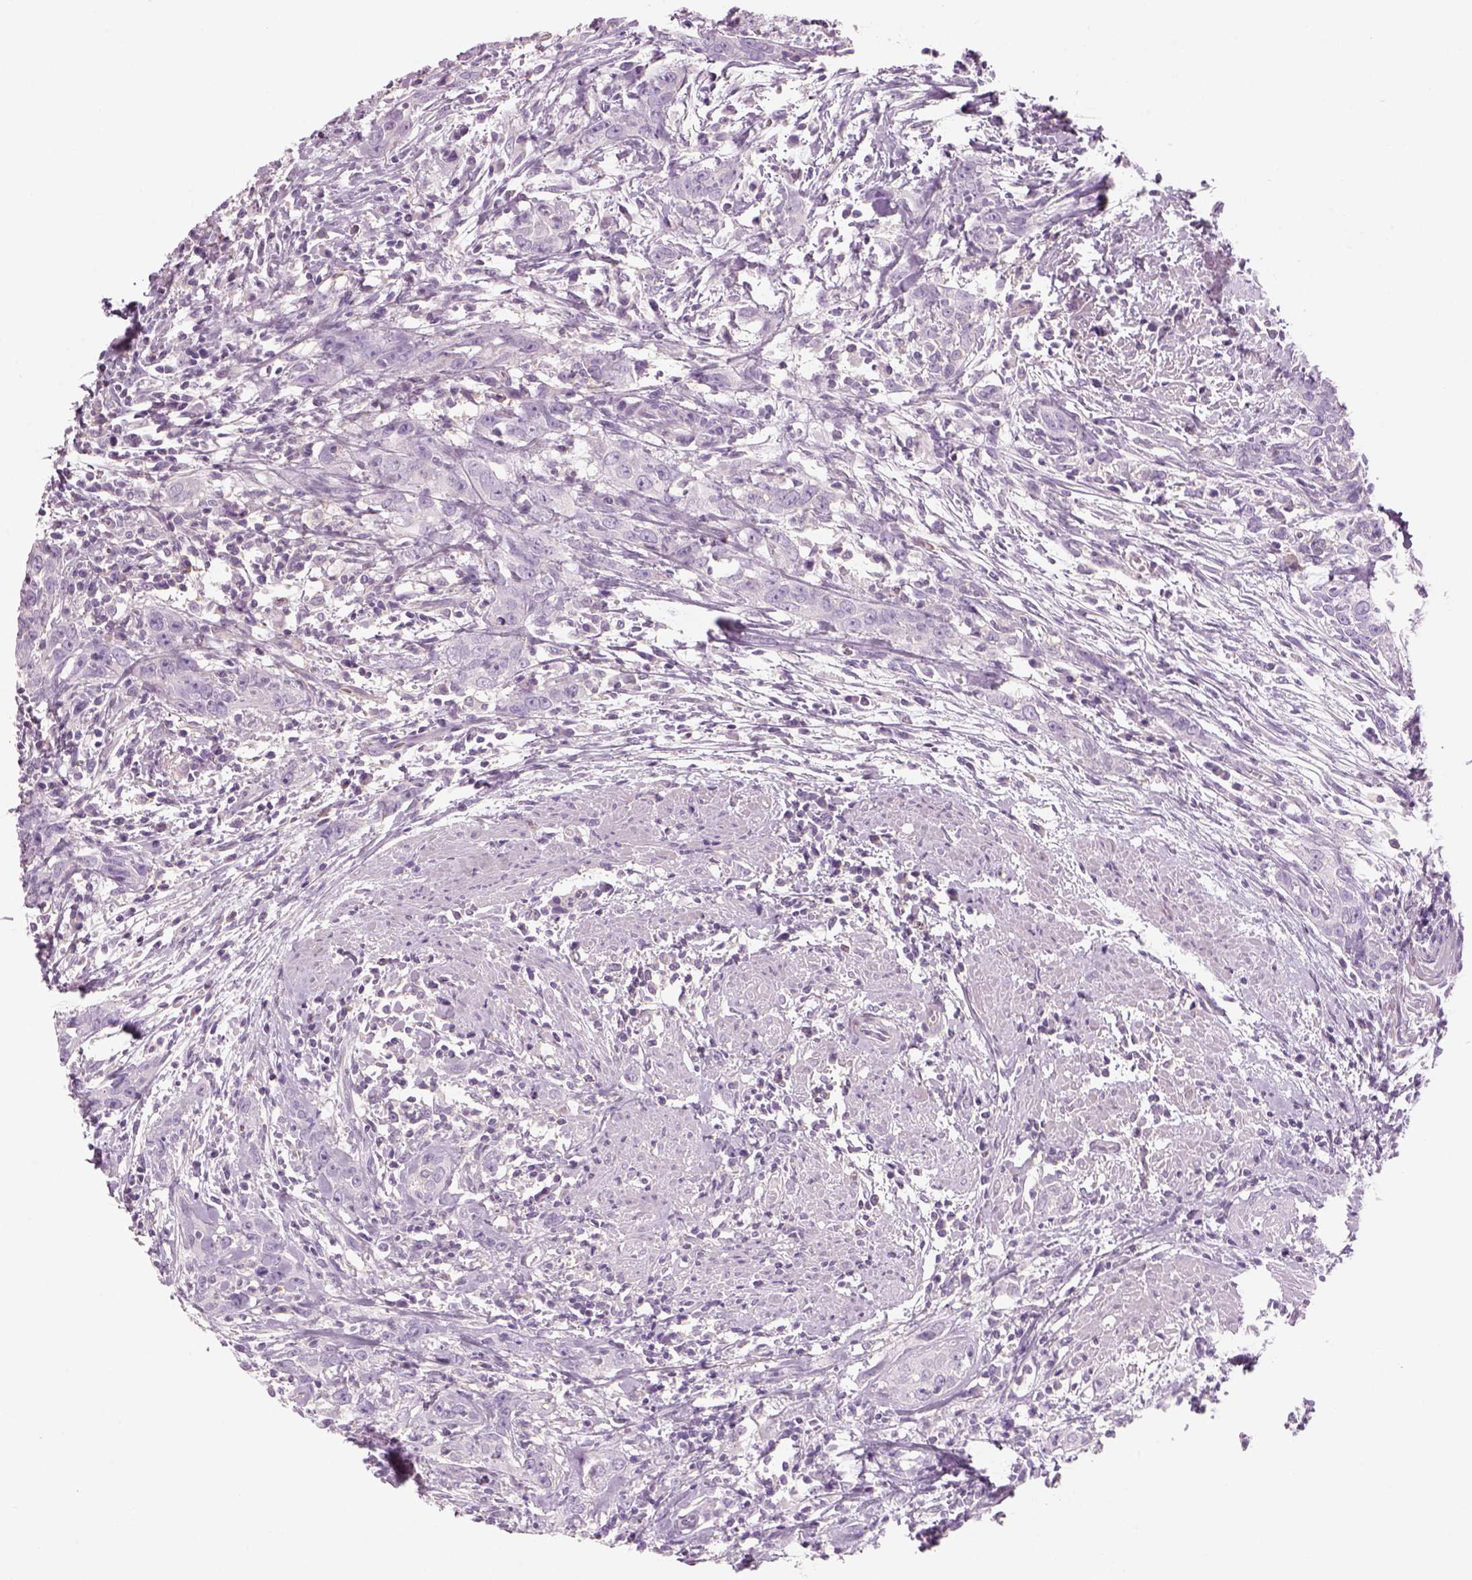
{"staining": {"intensity": "negative", "quantity": "none", "location": "none"}, "tissue": "urothelial cancer", "cell_type": "Tumor cells", "image_type": "cancer", "snomed": [{"axis": "morphology", "description": "Urothelial carcinoma, High grade"}, {"axis": "topography", "description": "Urinary bladder"}], "caption": "Human urothelial carcinoma (high-grade) stained for a protein using immunohistochemistry (IHC) exhibits no staining in tumor cells.", "gene": "SLC1A7", "patient": {"sex": "male", "age": 83}}